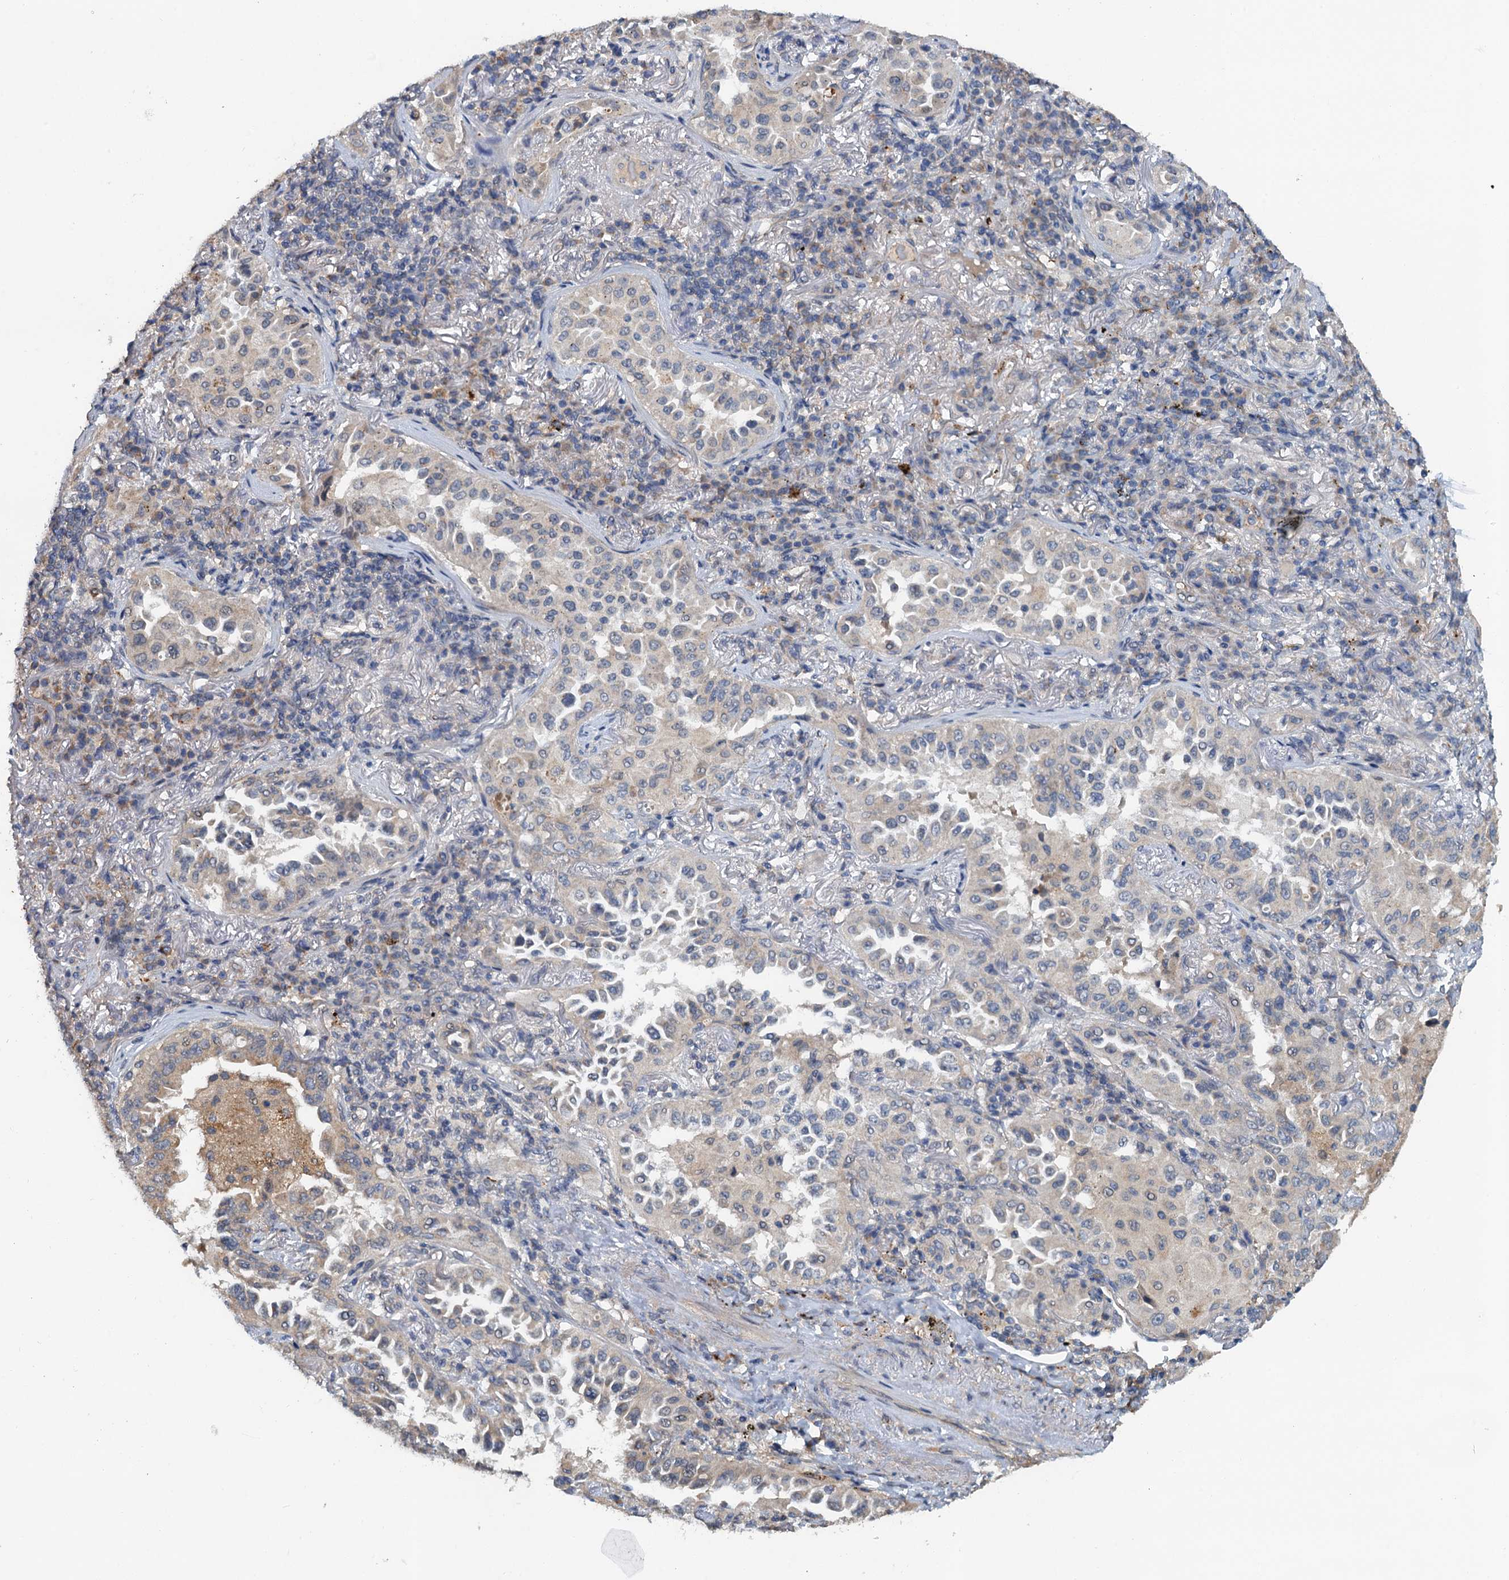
{"staining": {"intensity": "negative", "quantity": "none", "location": "none"}, "tissue": "lung cancer", "cell_type": "Tumor cells", "image_type": "cancer", "snomed": [{"axis": "morphology", "description": "Adenocarcinoma, NOS"}, {"axis": "topography", "description": "Lung"}], "caption": "There is no significant expression in tumor cells of adenocarcinoma (lung).", "gene": "ZNF606", "patient": {"sex": "female", "age": 69}}